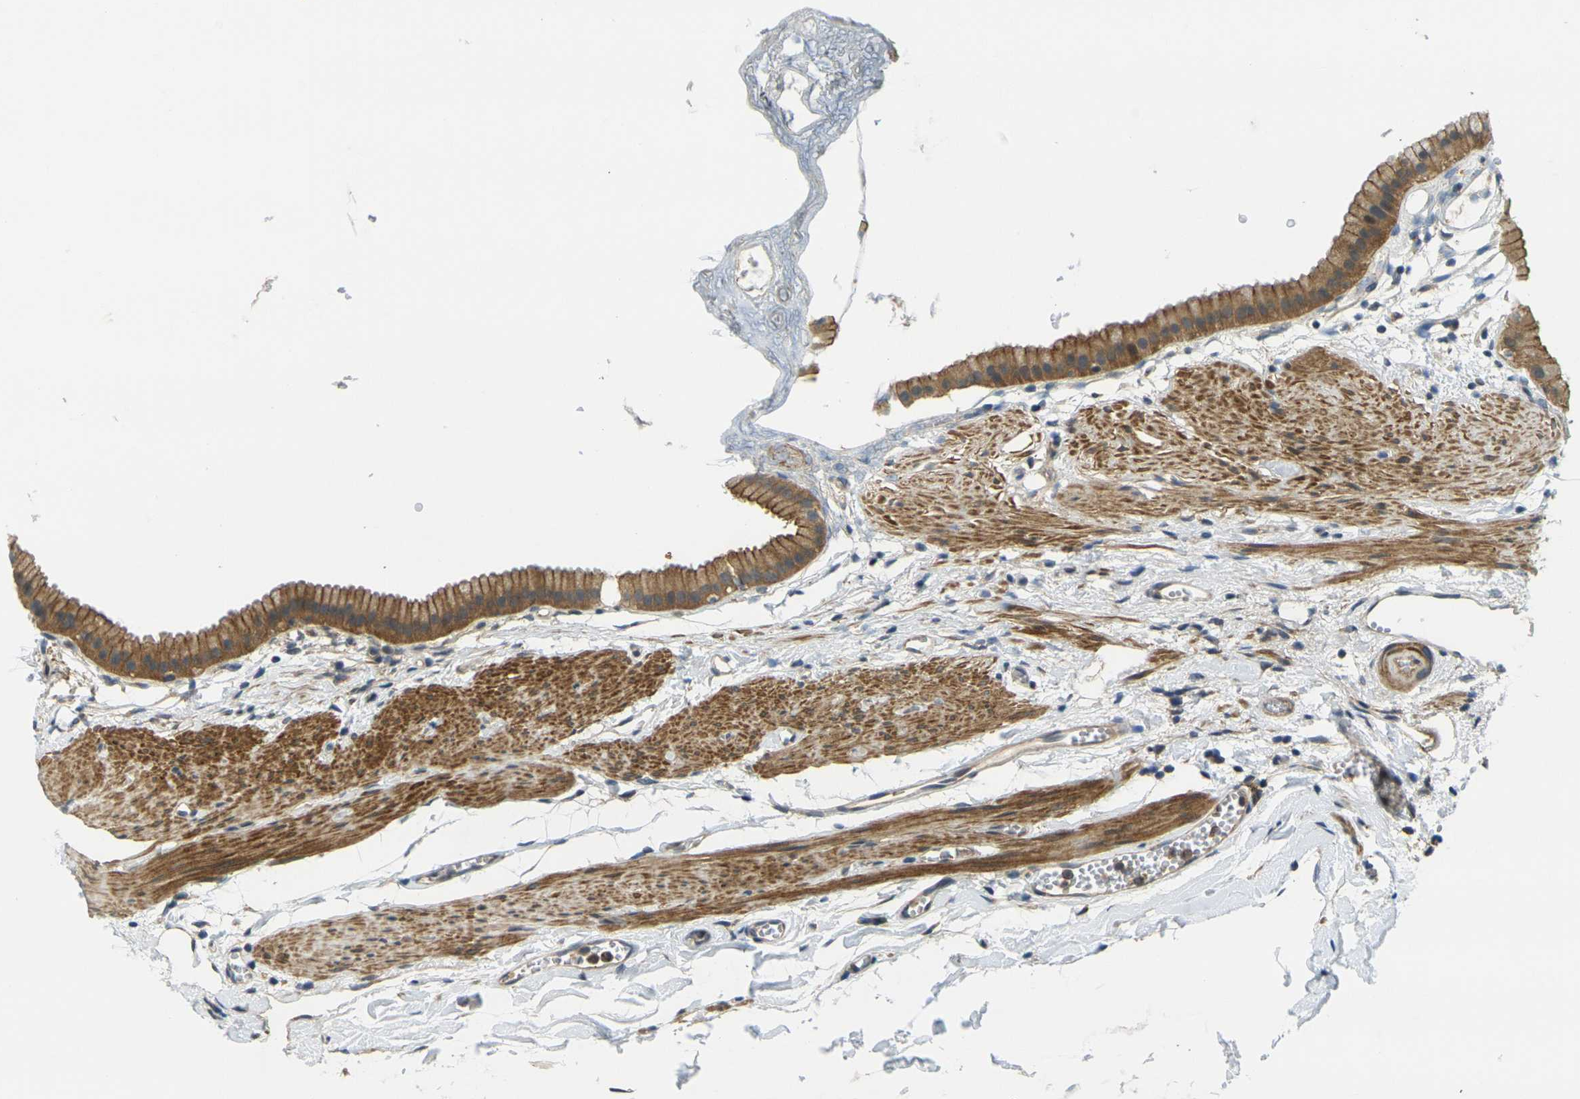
{"staining": {"intensity": "strong", "quantity": ">75%", "location": "cytoplasmic/membranous"}, "tissue": "gallbladder", "cell_type": "Glandular cells", "image_type": "normal", "snomed": [{"axis": "morphology", "description": "Normal tissue, NOS"}, {"axis": "topography", "description": "Gallbladder"}], "caption": "Benign gallbladder shows strong cytoplasmic/membranous staining in approximately >75% of glandular cells, visualized by immunohistochemistry.", "gene": "KCTD10", "patient": {"sex": "female", "age": 64}}